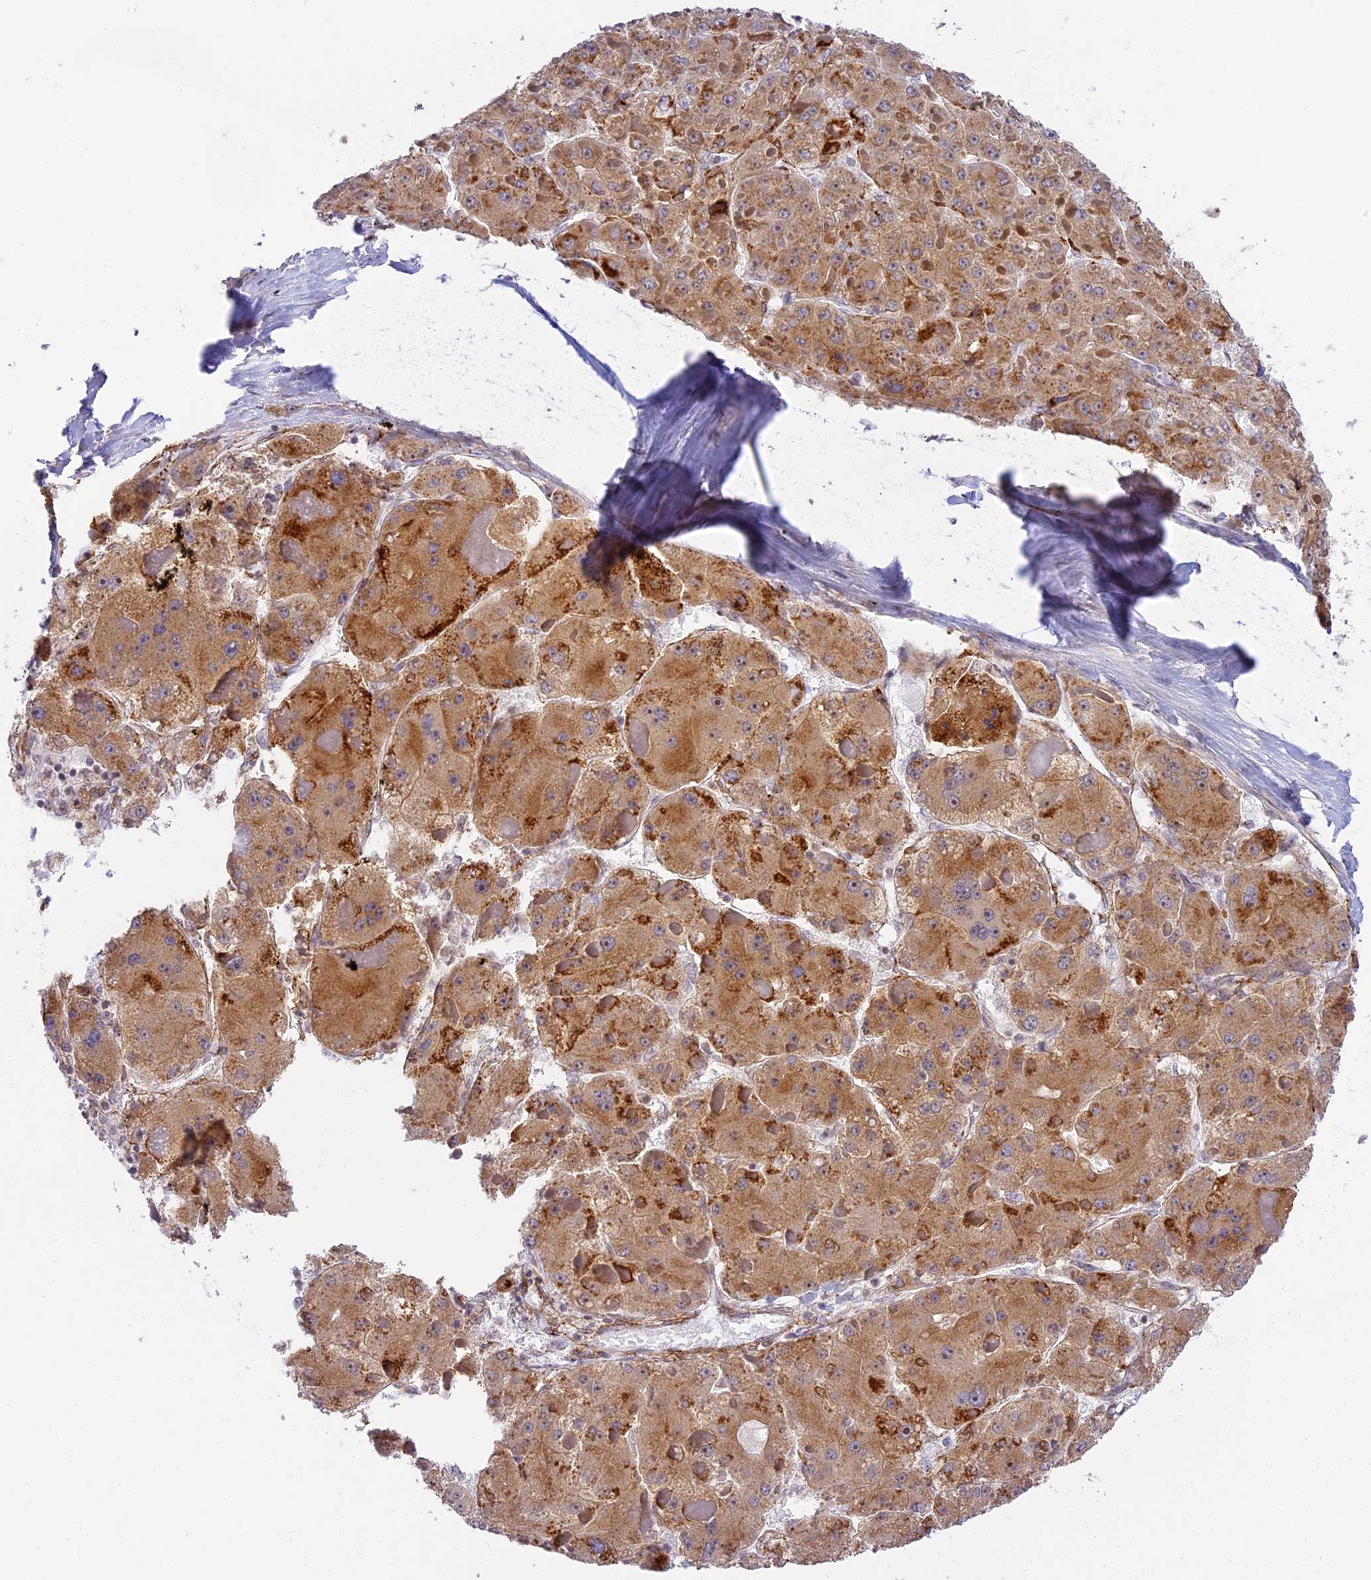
{"staining": {"intensity": "moderate", "quantity": ">75%", "location": "cytoplasmic/membranous,nuclear"}, "tissue": "liver cancer", "cell_type": "Tumor cells", "image_type": "cancer", "snomed": [{"axis": "morphology", "description": "Carcinoma, Hepatocellular, NOS"}, {"axis": "topography", "description": "Liver"}], "caption": "Liver hepatocellular carcinoma tissue demonstrates moderate cytoplasmic/membranous and nuclear staining in approximately >75% of tumor cells", "gene": "HEATR5B", "patient": {"sex": "female", "age": 73}}